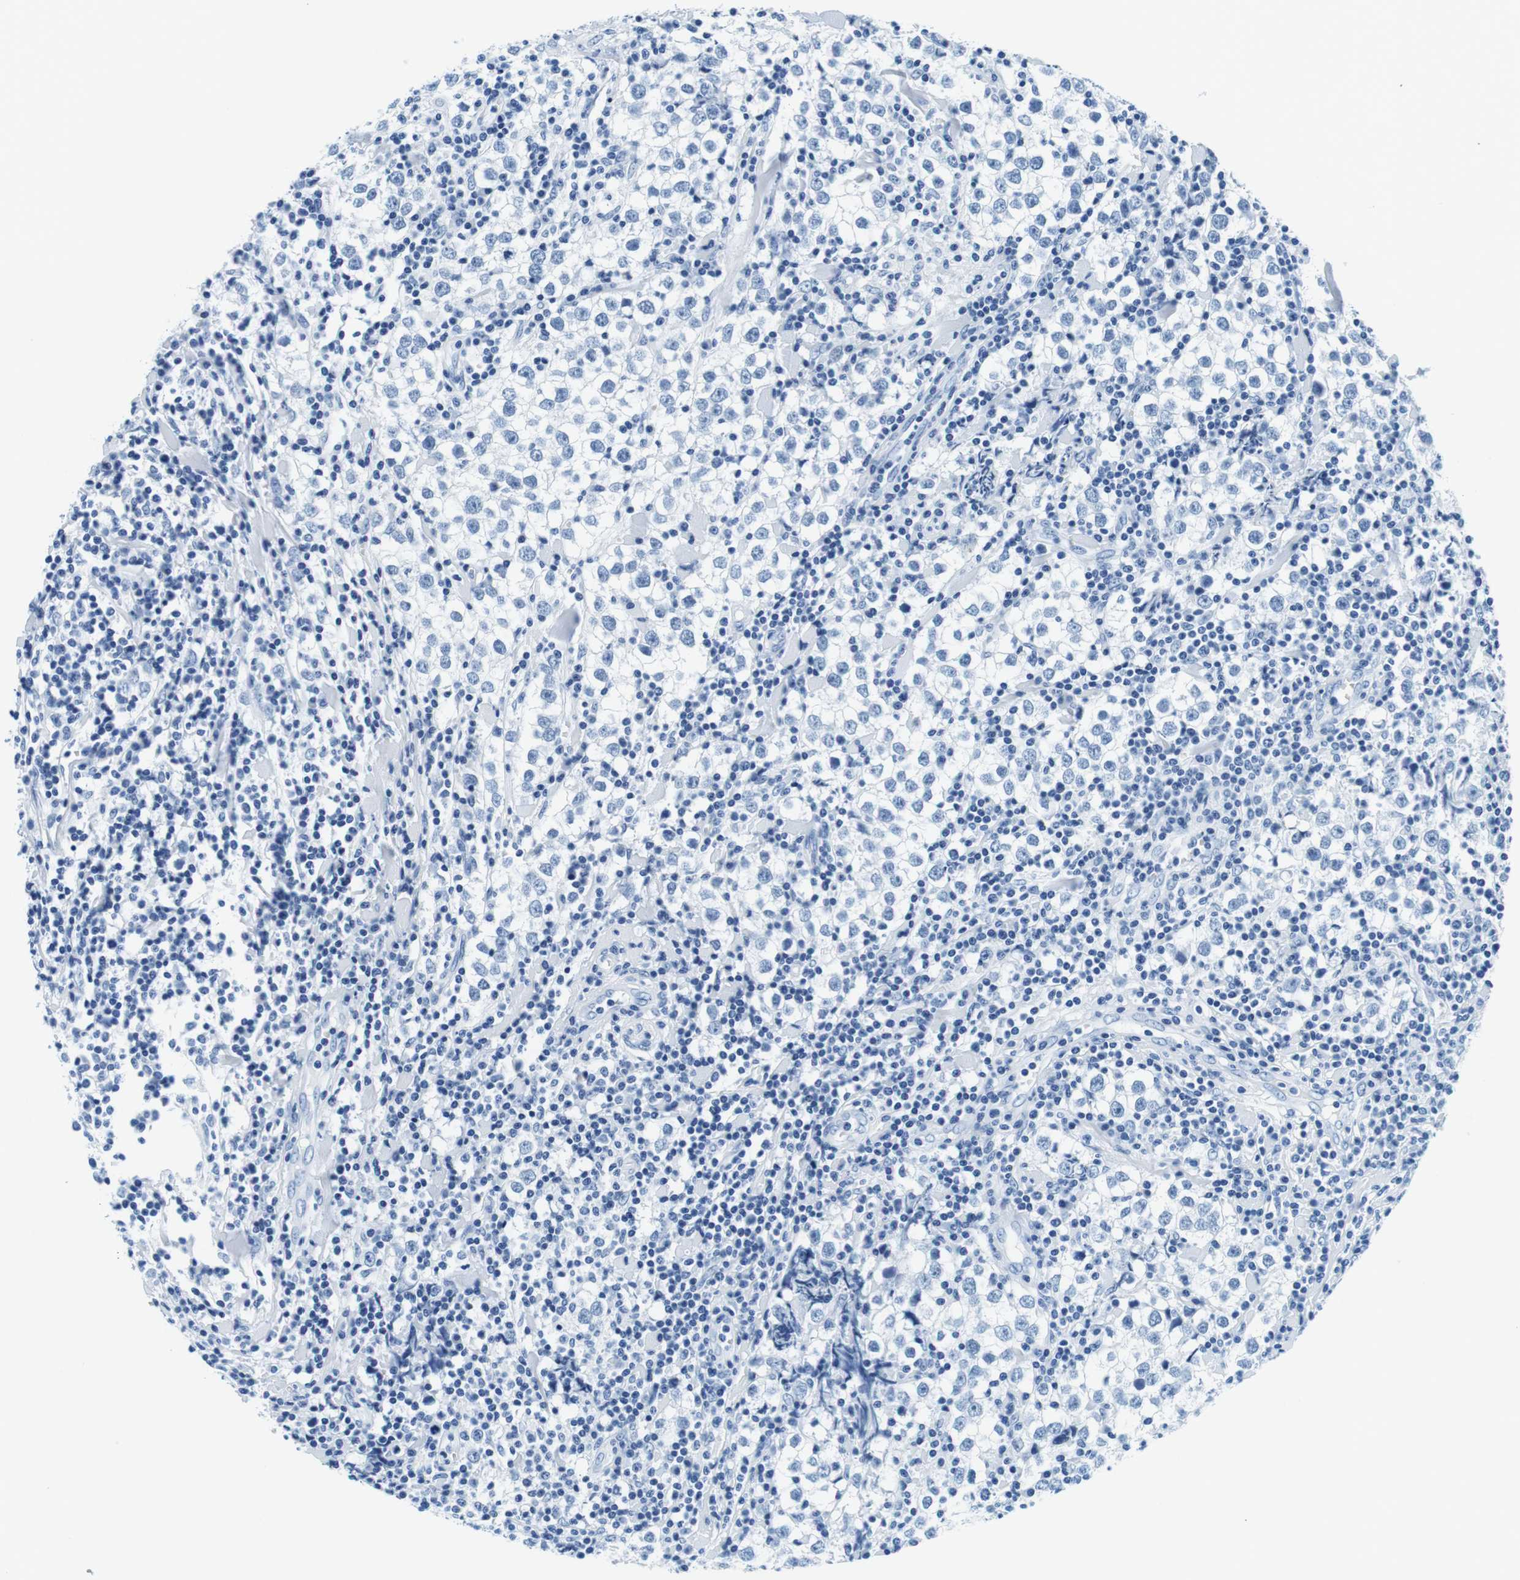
{"staining": {"intensity": "negative", "quantity": "none", "location": "none"}, "tissue": "testis cancer", "cell_type": "Tumor cells", "image_type": "cancer", "snomed": [{"axis": "morphology", "description": "Seminoma, NOS"}, {"axis": "morphology", "description": "Carcinoma, Embryonal, NOS"}, {"axis": "topography", "description": "Testis"}], "caption": "IHC of human testis cancer demonstrates no positivity in tumor cells. (Brightfield microscopy of DAB (3,3'-diaminobenzidine) immunohistochemistry (IHC) at high magnification).", "gene": "ELANE", "patient": {"sex": "male", "age": 36}}